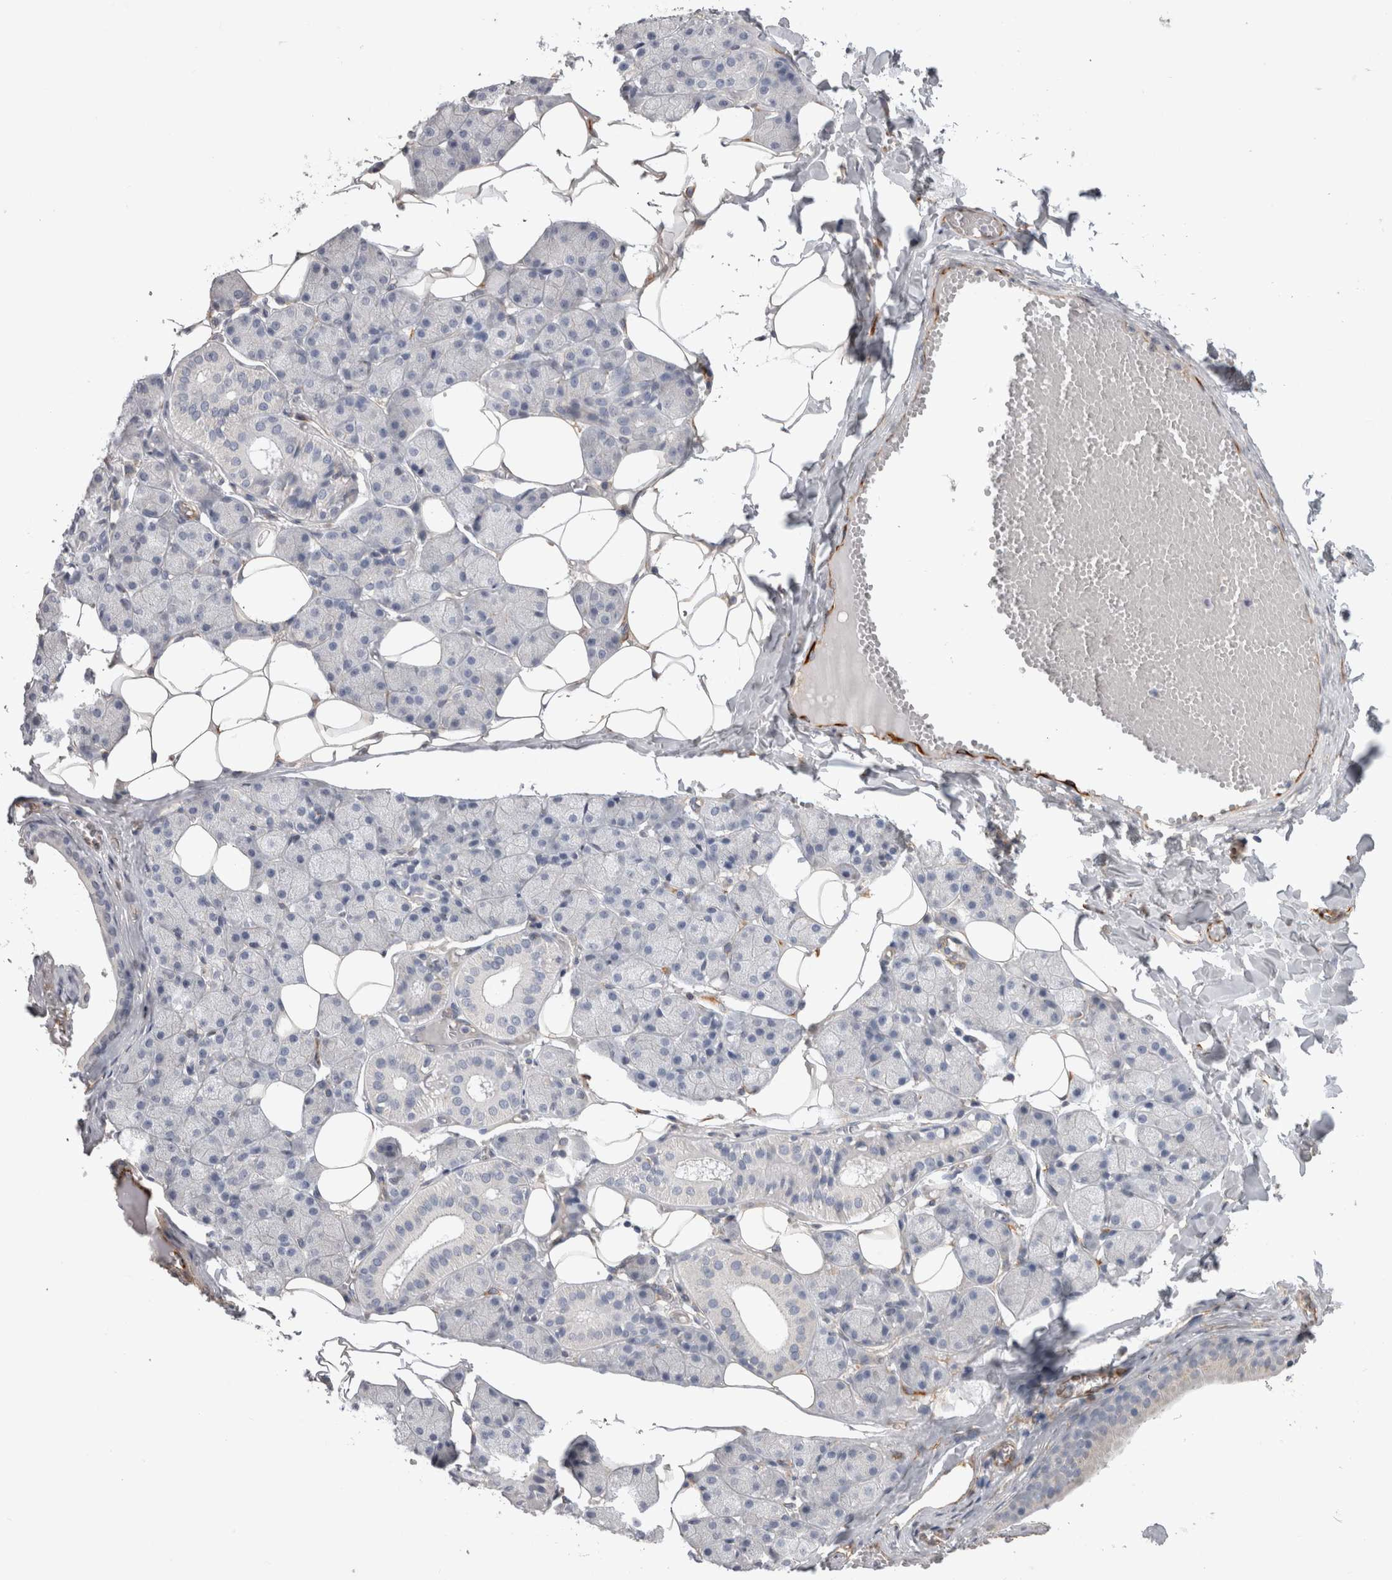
{"staining": {"intensity": "negative", "quantity": "none", "location": "none"}, "tissue": "salivary gland", "cell_type": "Glandular cells", "image_type": "normal", "snomed": [{"axis": "morphology", "description": "Normal tissue, NOS"}, {"axis": "topography", "description": "Salivary gland"}], "caption": "Salivary gland stained for a protein using immunohistochemistry exhibits no positivity glandular cells.", "gene": "STRADB", "patient": {"sex": "female", "age": 33}}